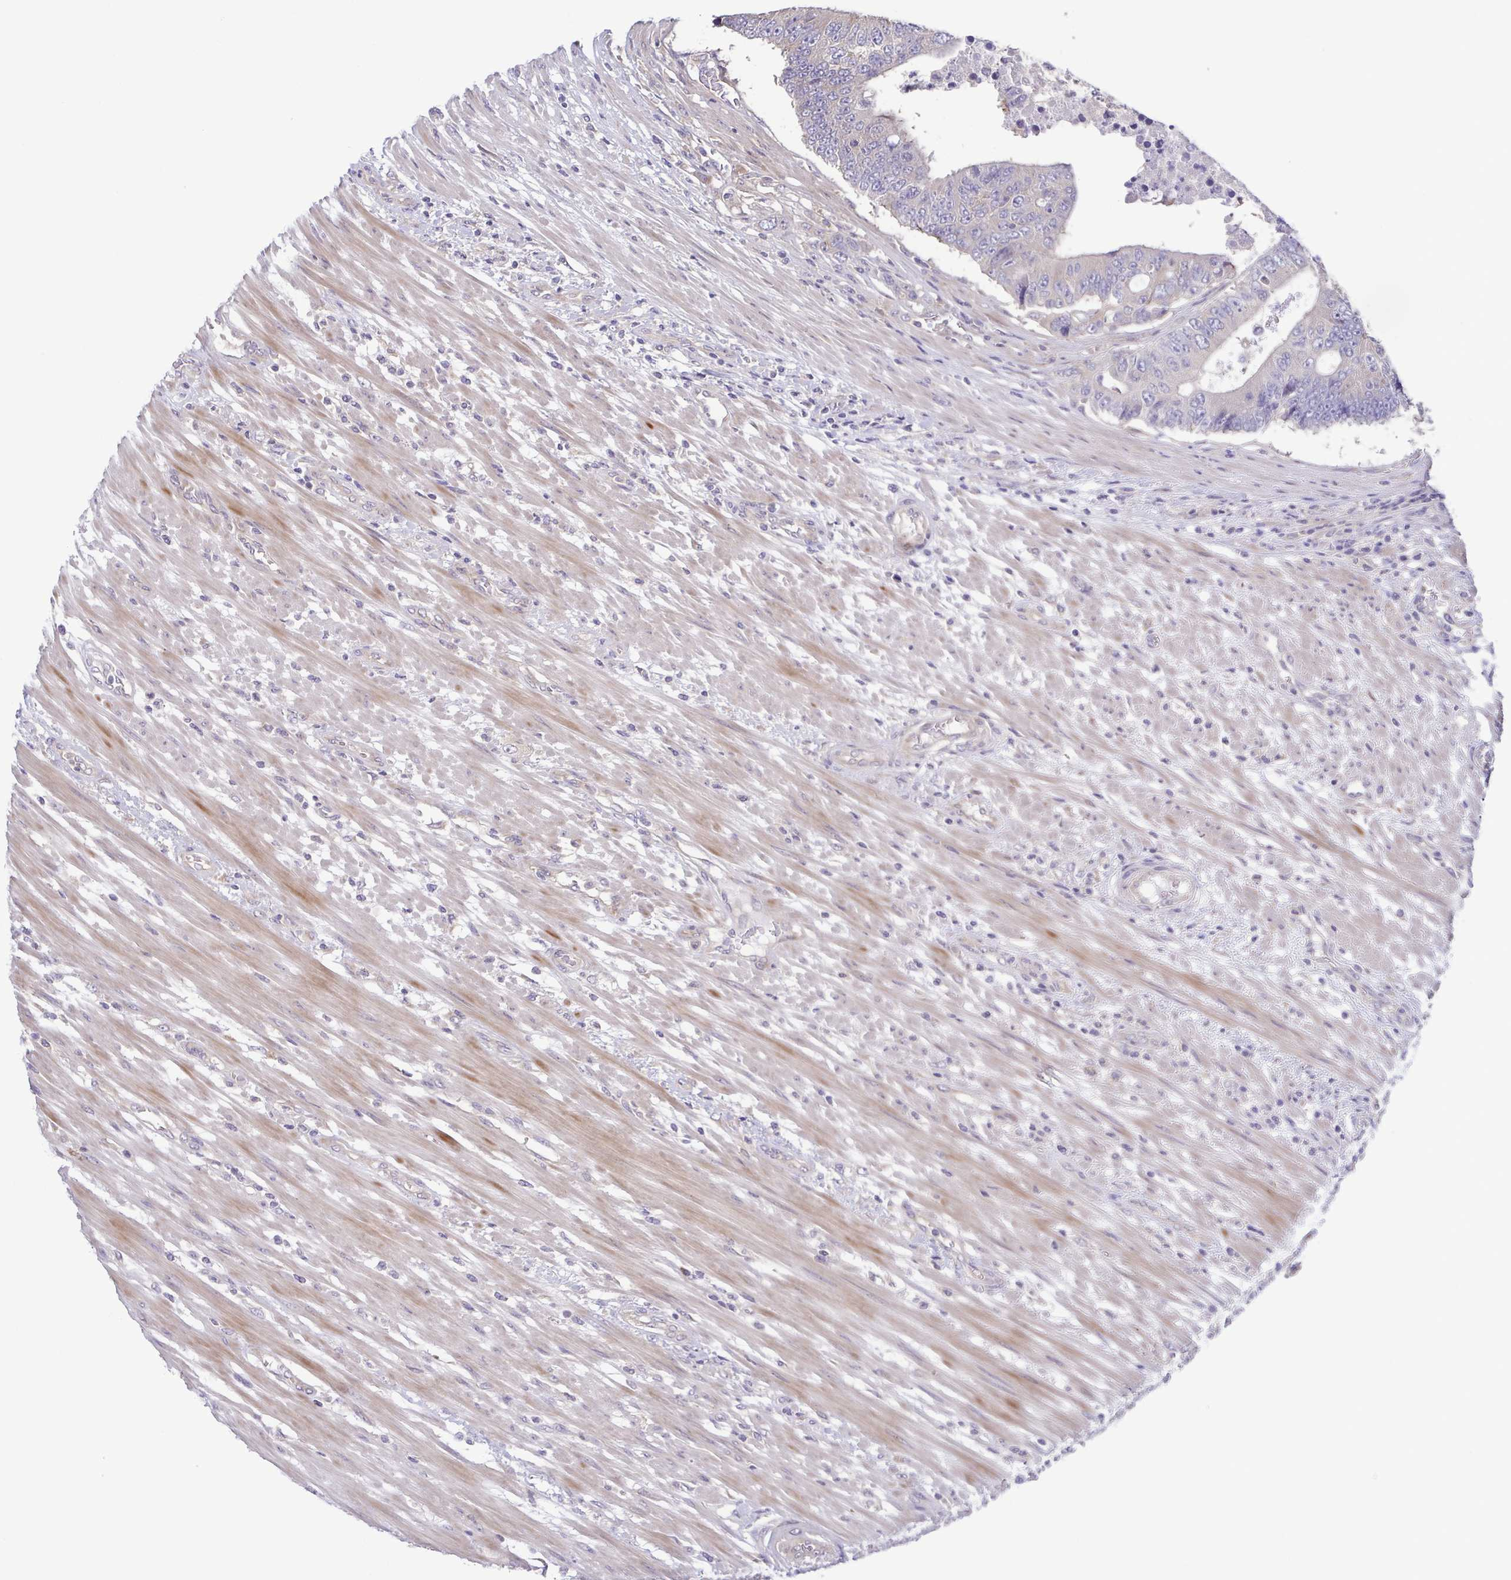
{"staining": {"intensity": "negative", "quantity": "none", "location": "none"}, "tissue": "colorectal cancer", "cell_type": "Tumor cells", "image_type": "cancer", "snomed": [{"axis": "morphology", "description": "Adenocarcinoma, NOS"}, {"axis": "topography", "description": "Colon"}], "caption": "Human colorectal adenocarcinoma stained for a protein using immunohistochemistry (IHC) shows no positivity in tumor cells.", "gene": "LMF2", "patient": {"sex": "female", "age": 48}}